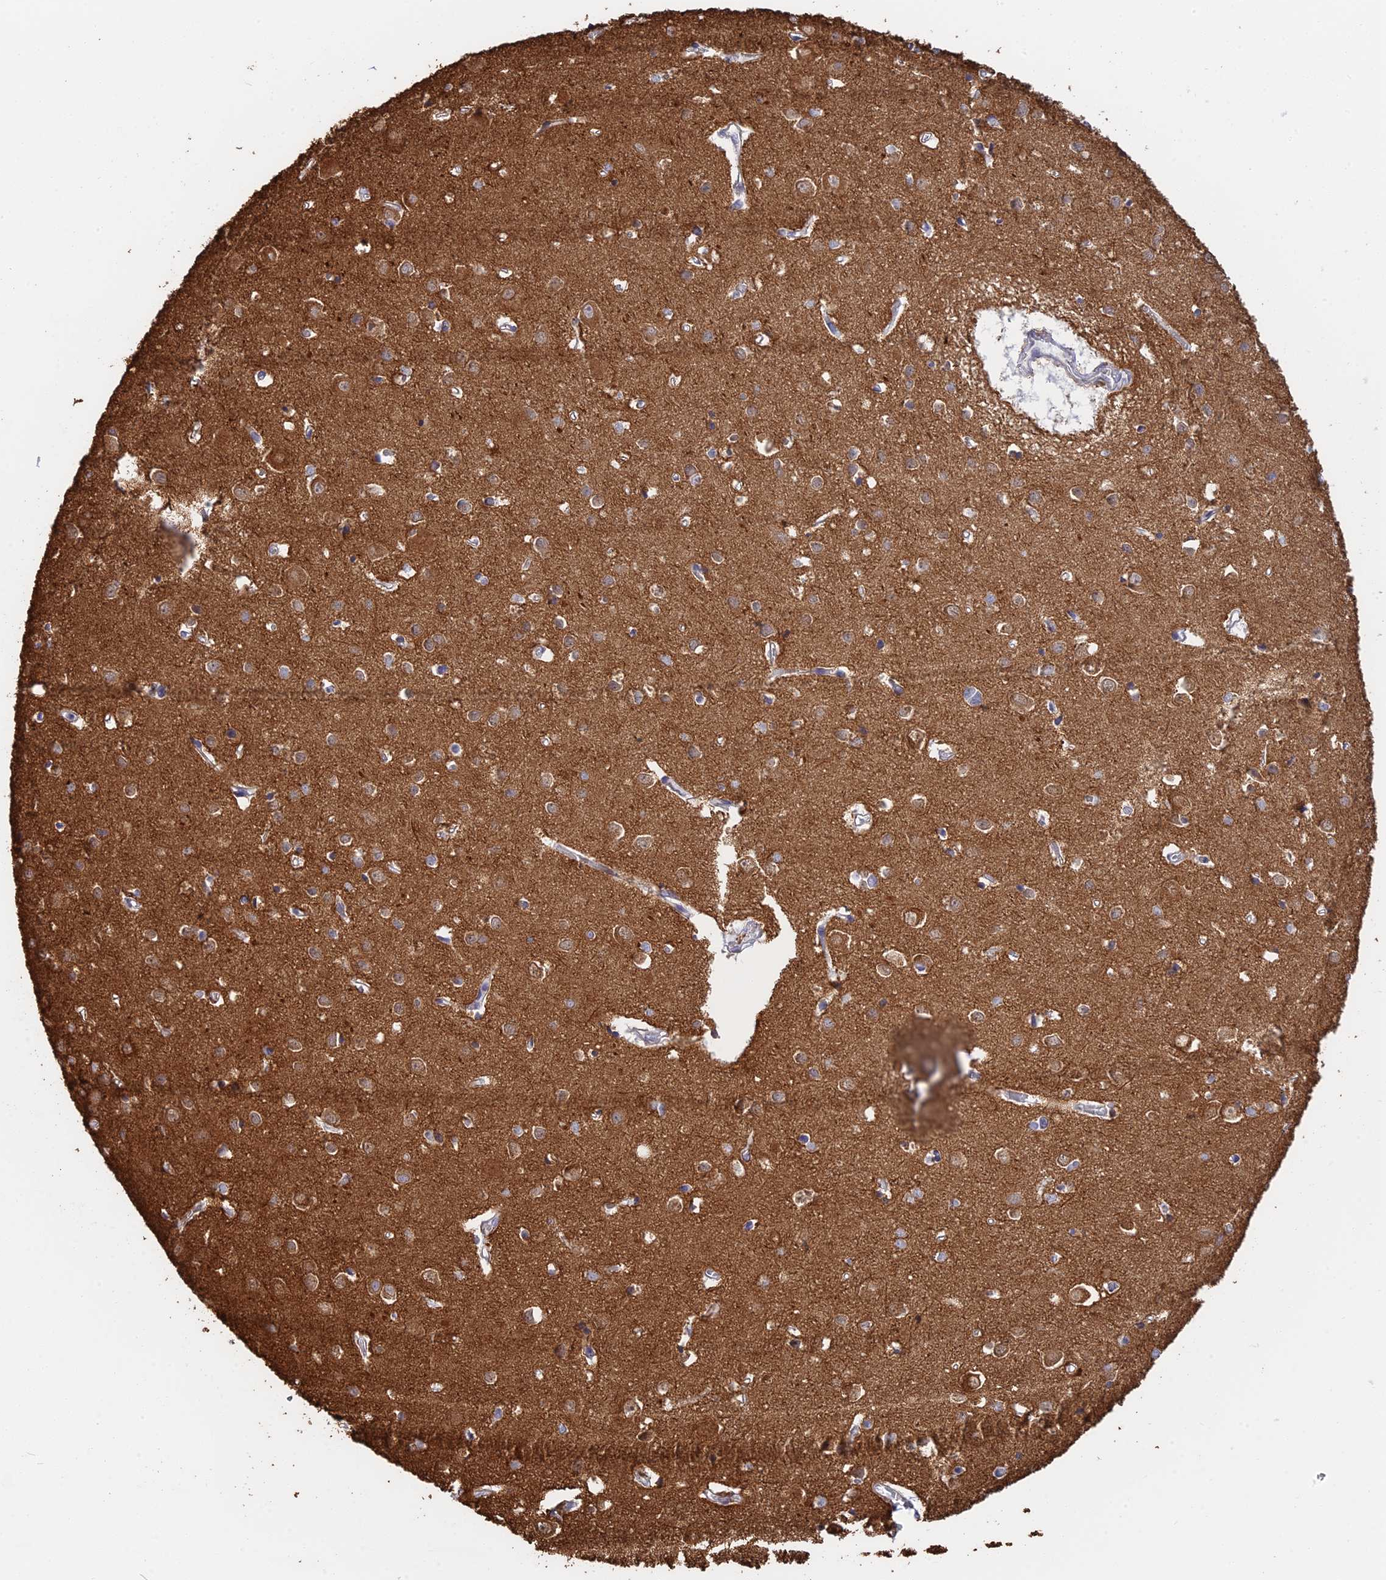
{"staining": {"intensity": "negative", "quantity": "none", "location": "none"}, "tissue": "cerebral cortex", "cell_type": "Endothelial cells", "image_type": "normal", "snomed": [{"axis": "morphology", "description": "Normal tissue, NOS"}, {"axis": "topography", "description": "Cerebral cortex"}], "caption": "Micrograph shows no significant protein positivity in endothelial cells of benign cerebral cortex. Nuclei are stained in blue.", "gene": "WBP11", "patient": {"sex": "female", "age": 64}}